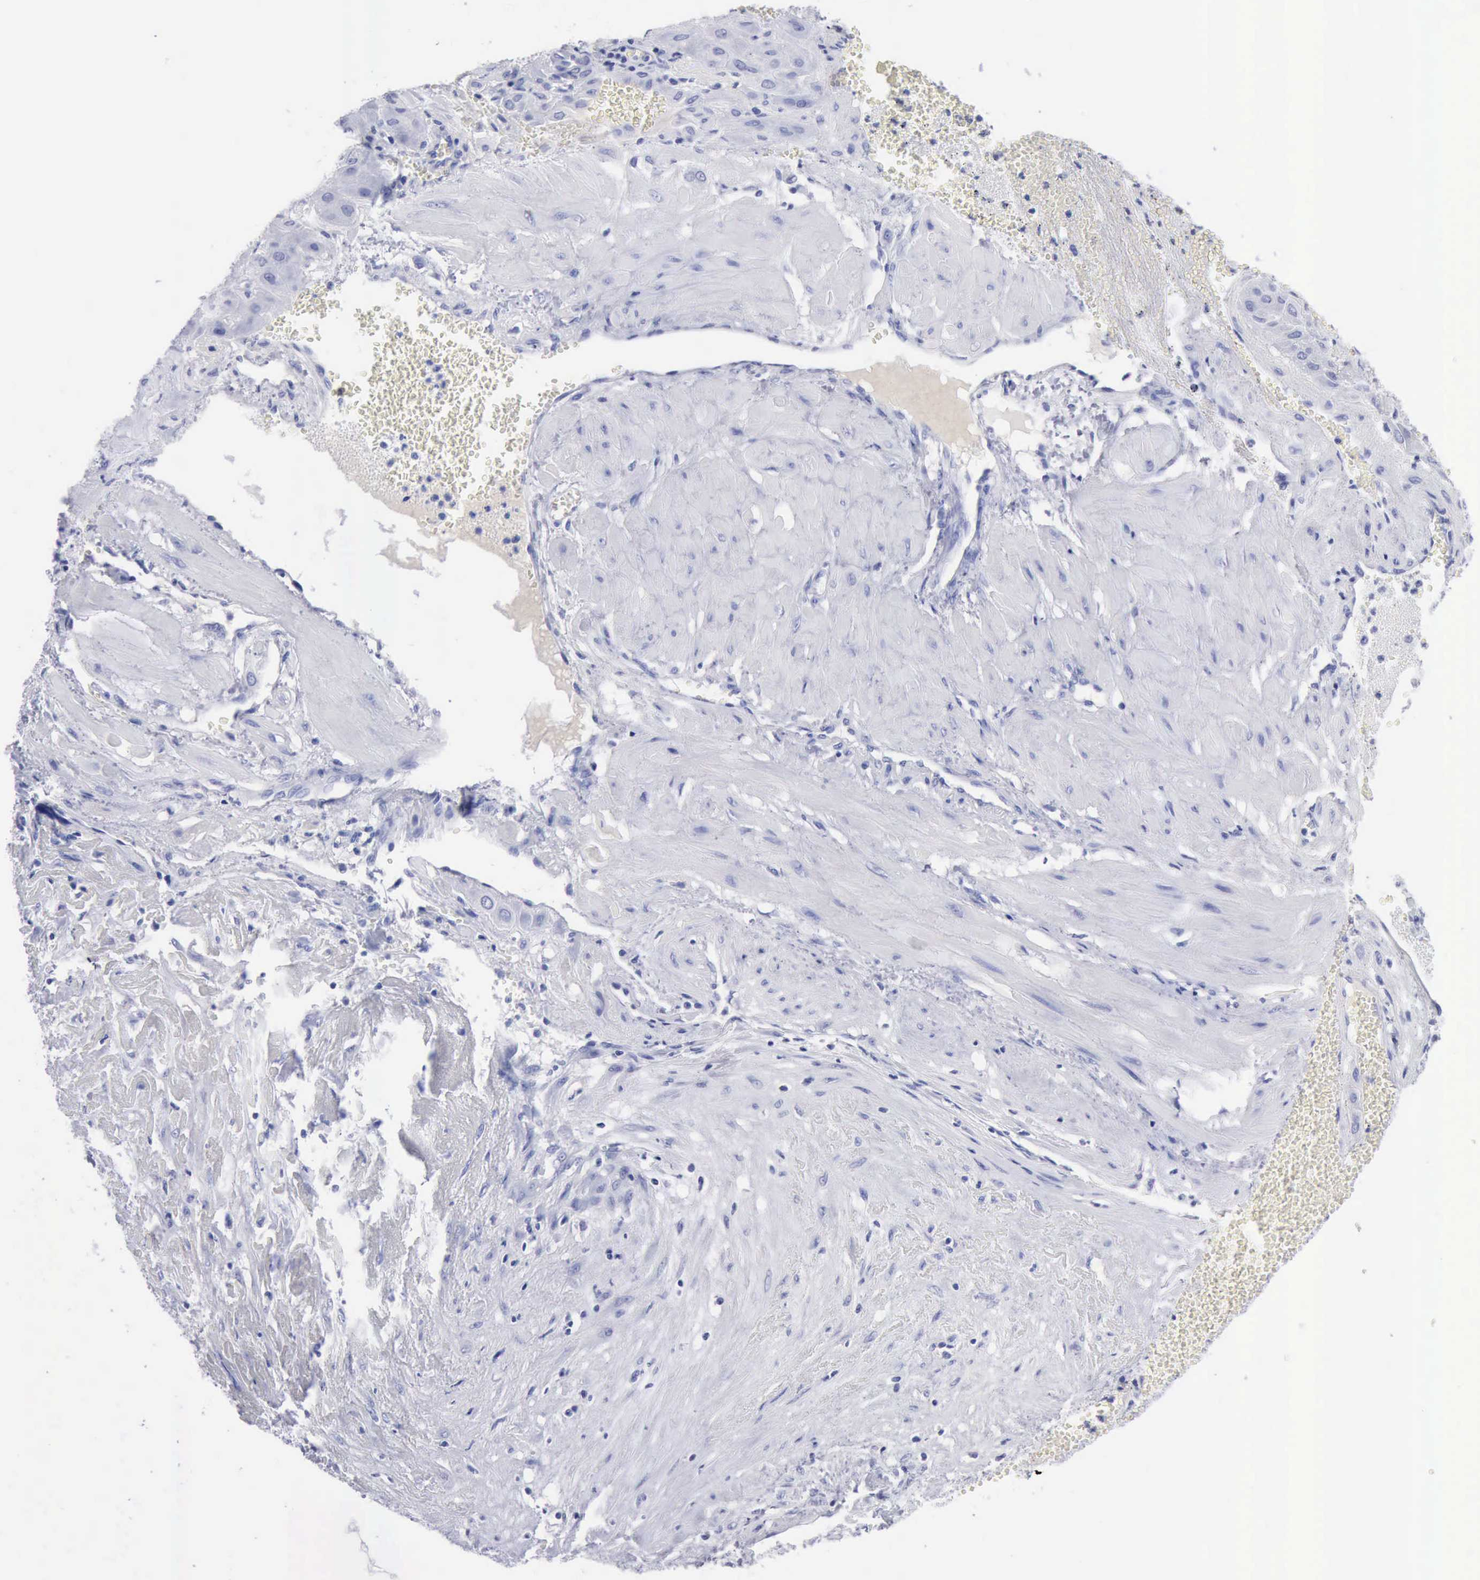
{"staining": {"intensity": "negative", "quantity": "none", "location": "none"}, "tissue": "cervical cancer", "cell_type": "Tumor cells", "image_type": "cancer", "snomed": [{"axis": "morphology", "description": "Squamous cell carcinoma, NOS"}, {"axis": "topography", "description": "Cervix"}], "caption": "Immunohistochemistry photomicrograph of neoplastic tissue: human cervical squamous cell carcinoma stained with DAB (3,3'-diaminobenzidine) displays no significant protein expression in tumor cells.", "gene": "CYP19A1", "patient": {"sex": "female", "age": 34}}